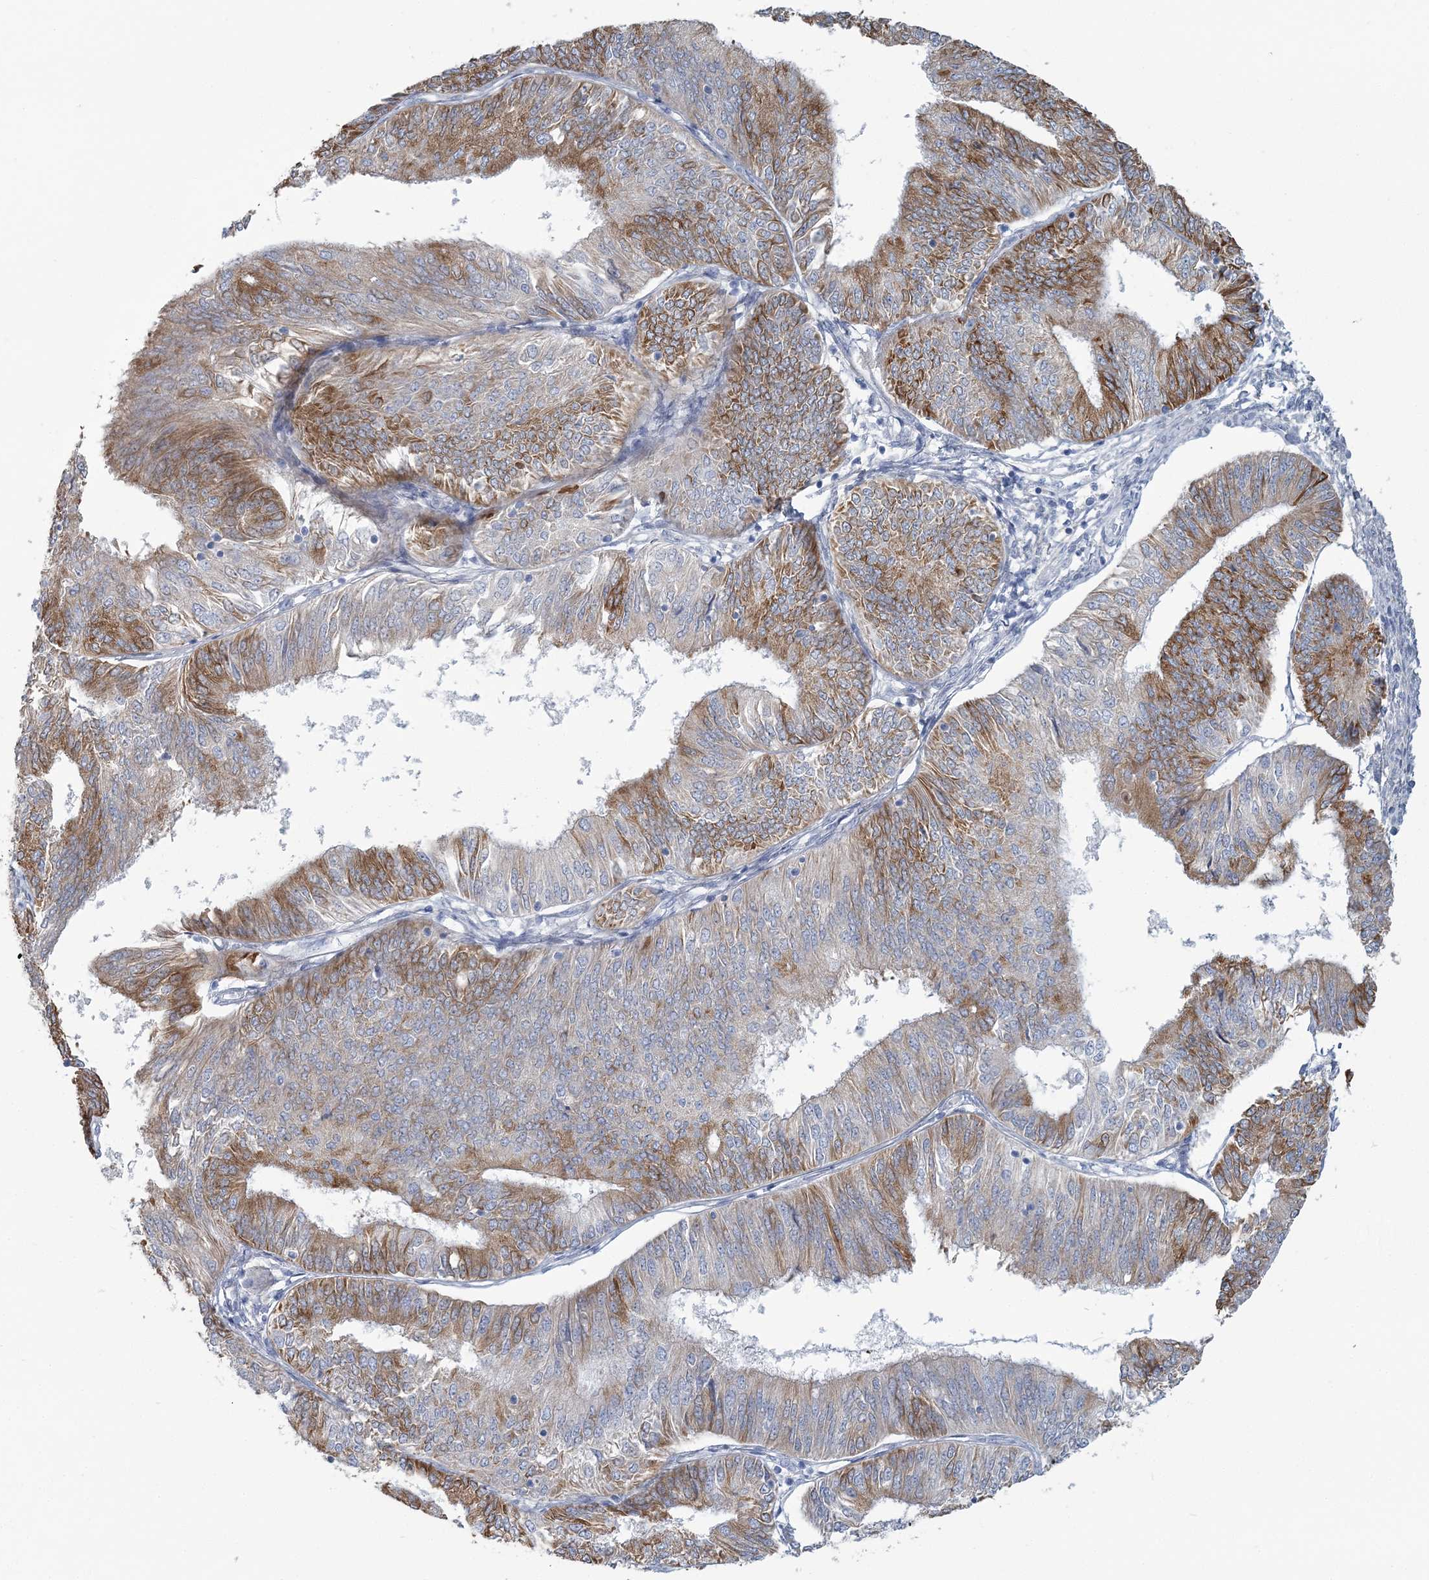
{"staining": {"intensity": "moderate", "quantity": ">75%", "location": "cytoplasmic/membranous"}, "tissue": "endometrial cancer", "cell_type": "Tumor cells", "image_type": "cancer", "snomed": [{"axis": "morphology", "description": "Adenocarcinoma, NOS"}, {"axis": "topography", "description": "Endometrium"}], "caption": "Protein positivity by immunohistochemistry (IHC) reveals moderate cytoplasmic/membranous expression in about >75% of tumor cells in endometrial adenocarcinoma.", "gene": "CMBL", "patient": {"sex": "female", "age": 58}}